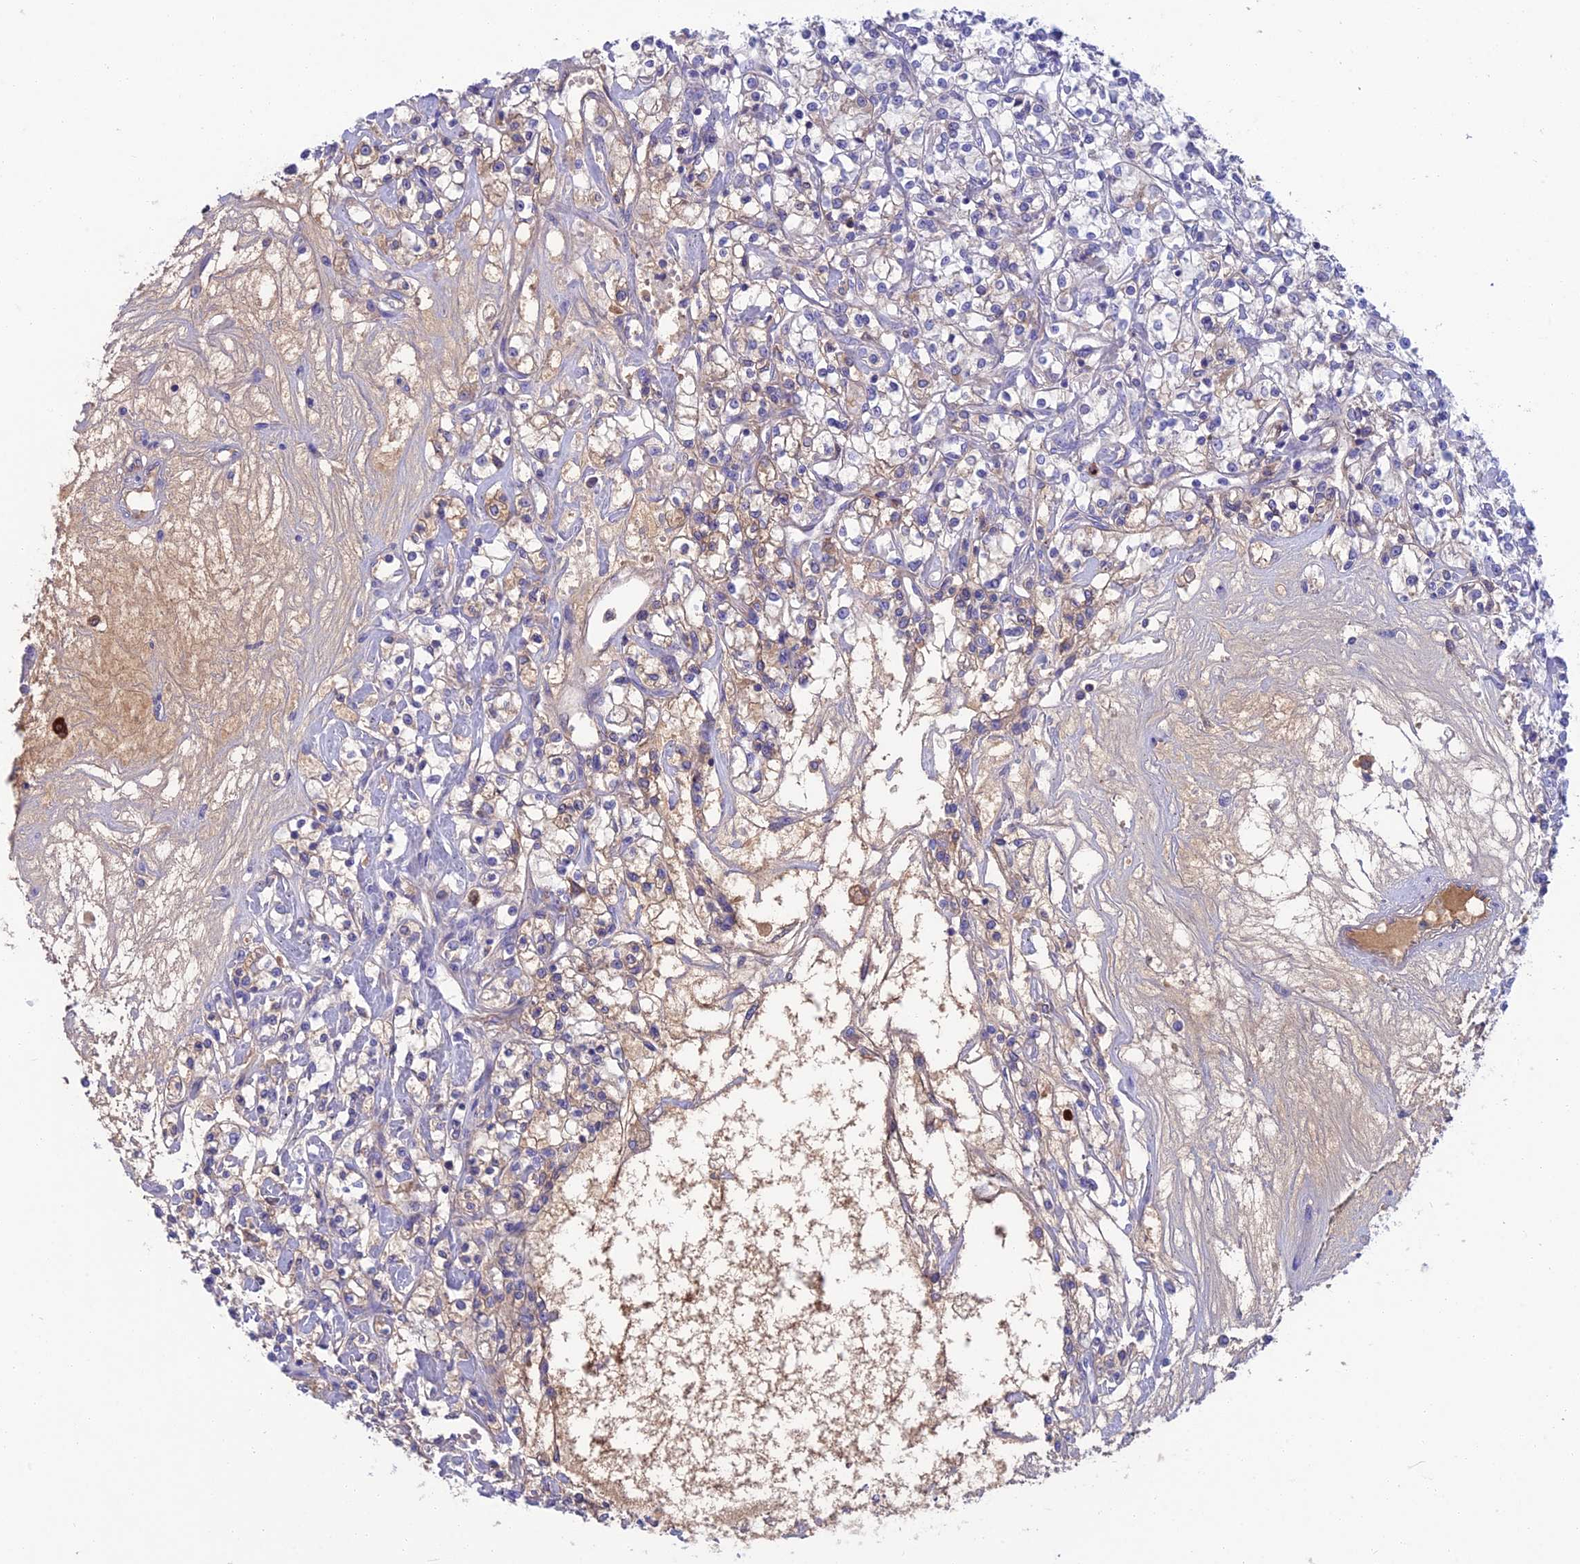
{"staining": {"intensity": "weak", "quantity": "<25%", "location": "cytoplasmic/membranous"}, "tissue": "renal cancer", "cell_type": "Tumor cells", "image_type": "cancer", "snomed": [{"axis": "morphology", "description": "Adenocarcinoma, NOS"}, {"axis": "topography", "description": "Kidney"}], "caption": "Tumor cells show no significant staining in renal cancer (adenocarcinoma). The staining was performed using DAB to visualize the protein expression in brown, while the nuclei were stained in blue with hematoxylin (Magnification: 20x).", "gene": "SNAP91", "patient": {"sex": "female", "age": 59}}